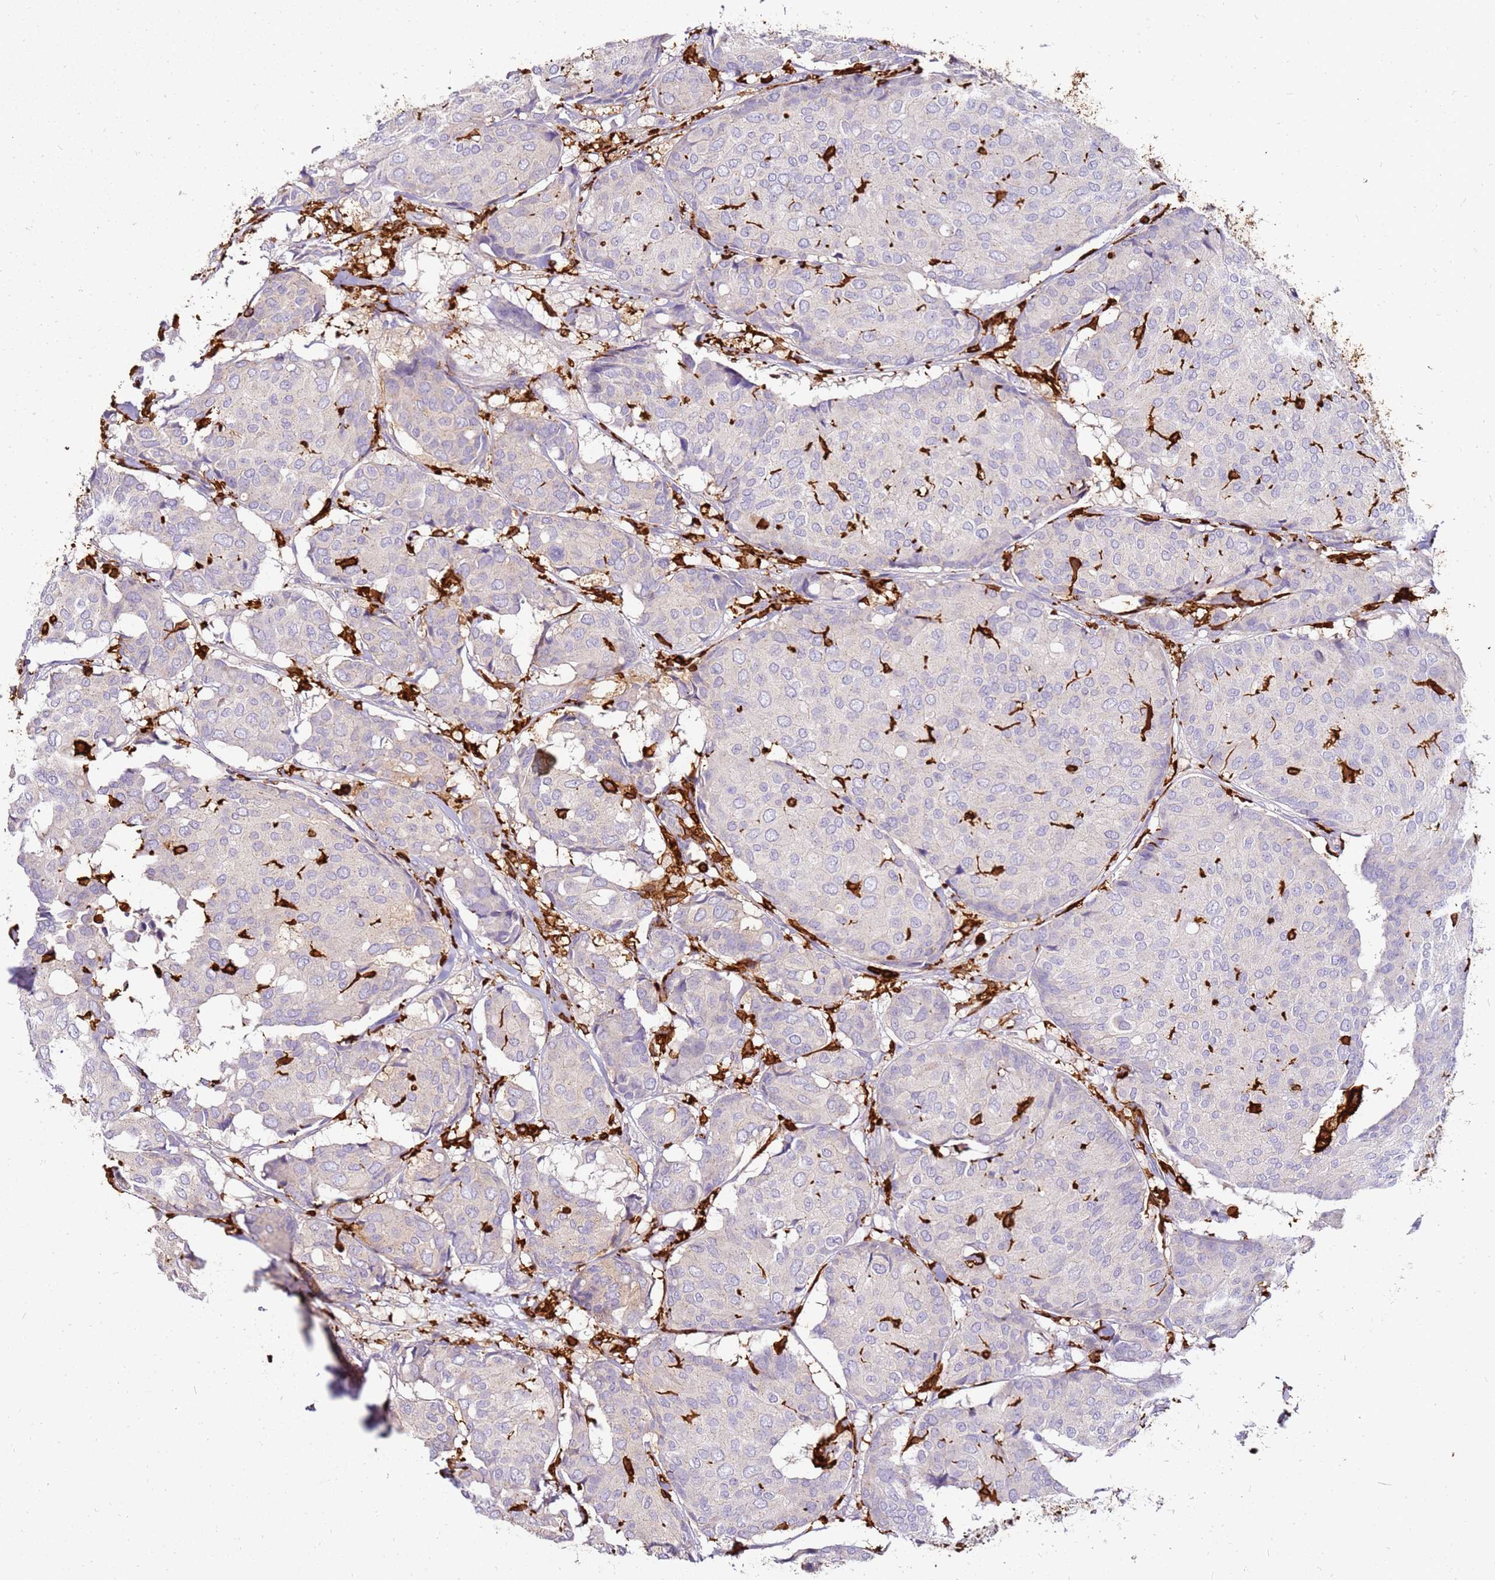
{"staining": {"intensity": "negative", "quantity": "none", "location": "none"}, "tissue": "breast cancer", "cell_type": "Tumor cells", "image_type": "cancer", "snomed": [{"axis": "morphology", "description": "Duct carcinoma"}, {"axis": "topography", "description": "Breast"}], "caption": "An immunohistochemistry photomicrograph of breast cancer is shown. There is no staining in tumor cells of breast cancer.", "gene": "CORO1A", "patient": {"sex": "female", "age": 75}}